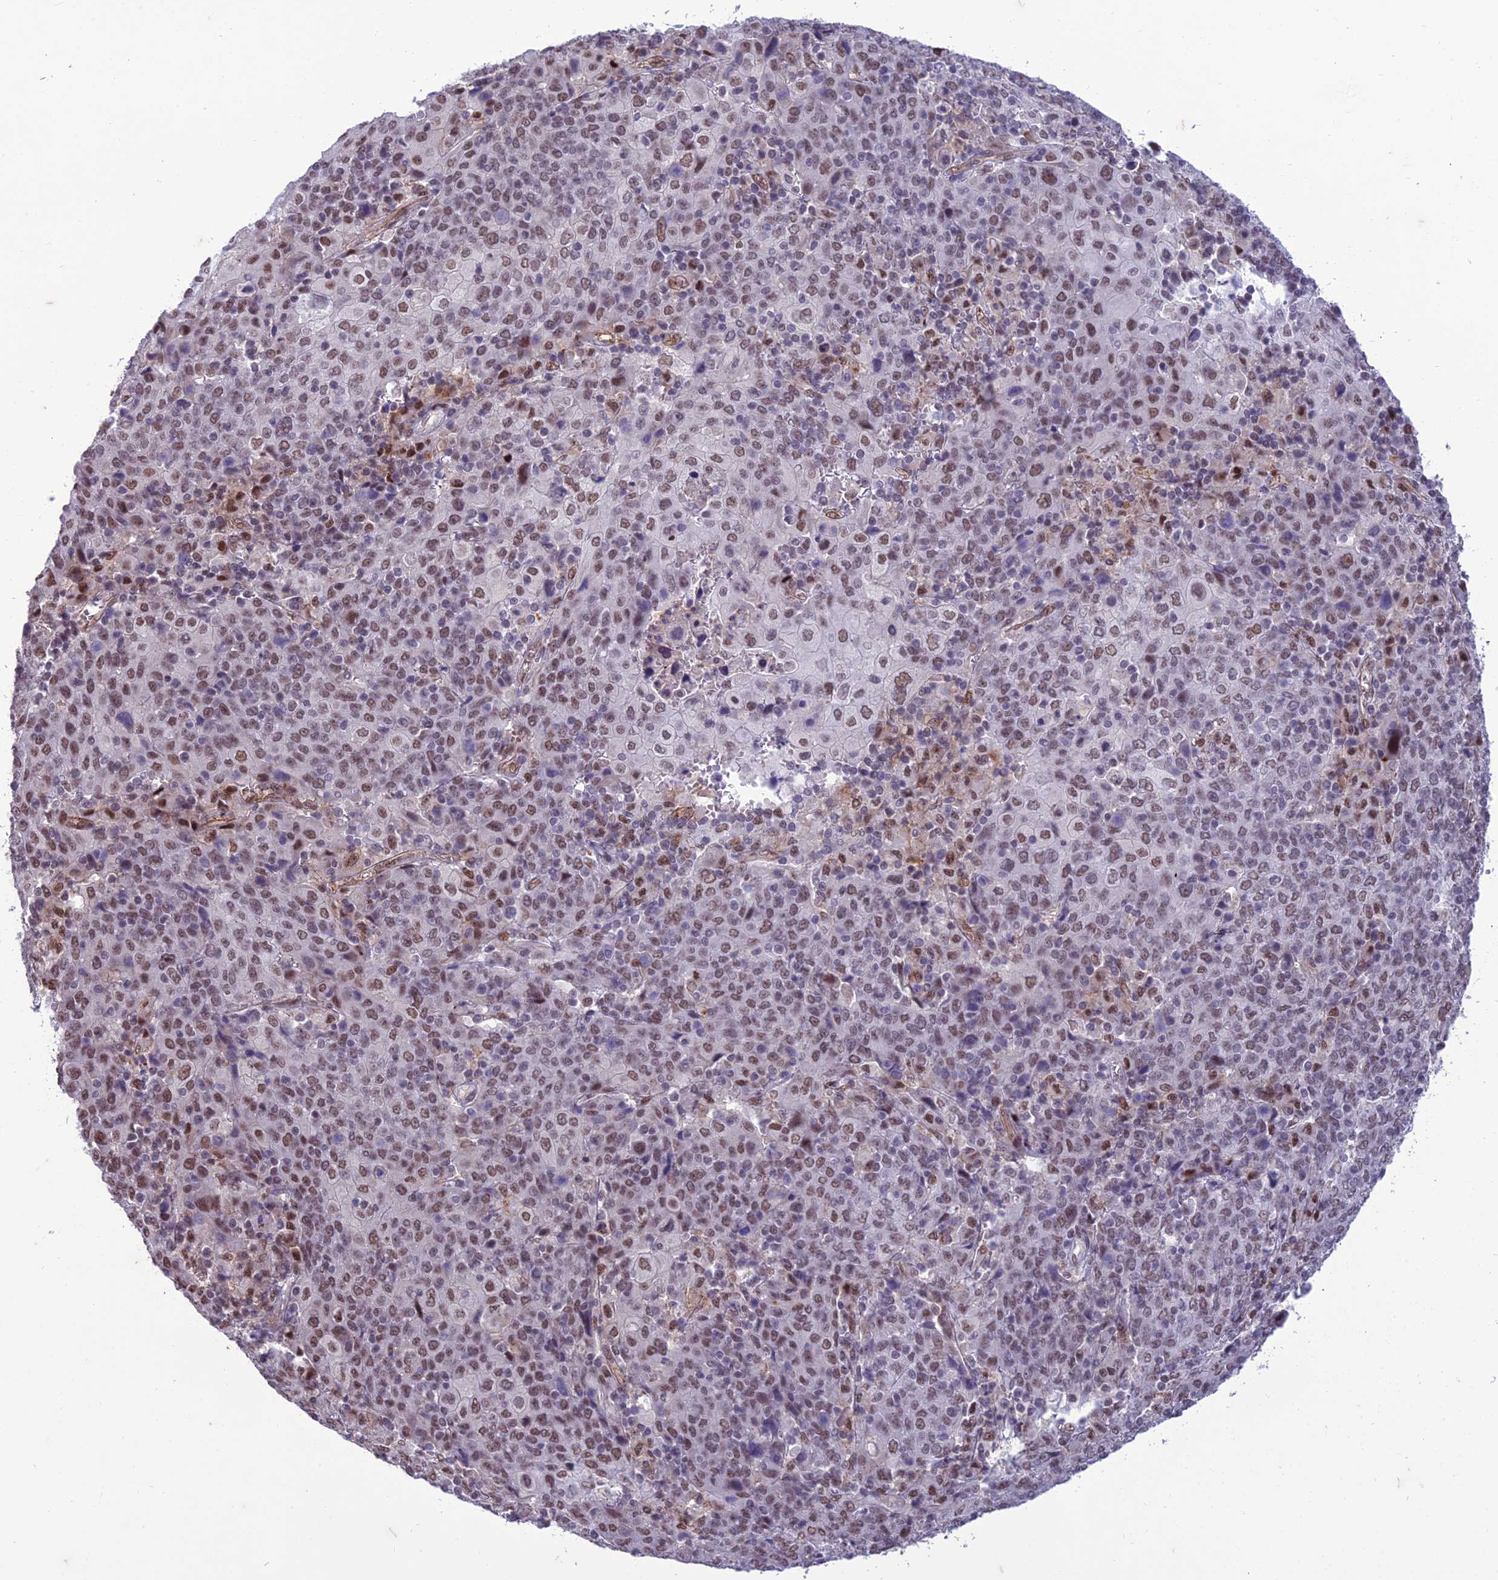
{"staining": {"intensity": "moderate", "quantity": ">75%", "location": "nuclear"}, "tissue": "cervical cancer", "cell_type": "Tumor cells", "image_type": "cancer", "snomed": [{"axis": "morphology", "description": "Squamous cell carcinoma, NOS"}, {"axis": "topography", "description": "Cervix"}], "caption": "Immunohistochemical staining of human cervical squamous cell carcinoma reveals medium levels of moderate nuclear protein staining in approximately >75% of tumor cells.", "gene": "RANBP3", "patient": {"sex": "female", "age": 67}}